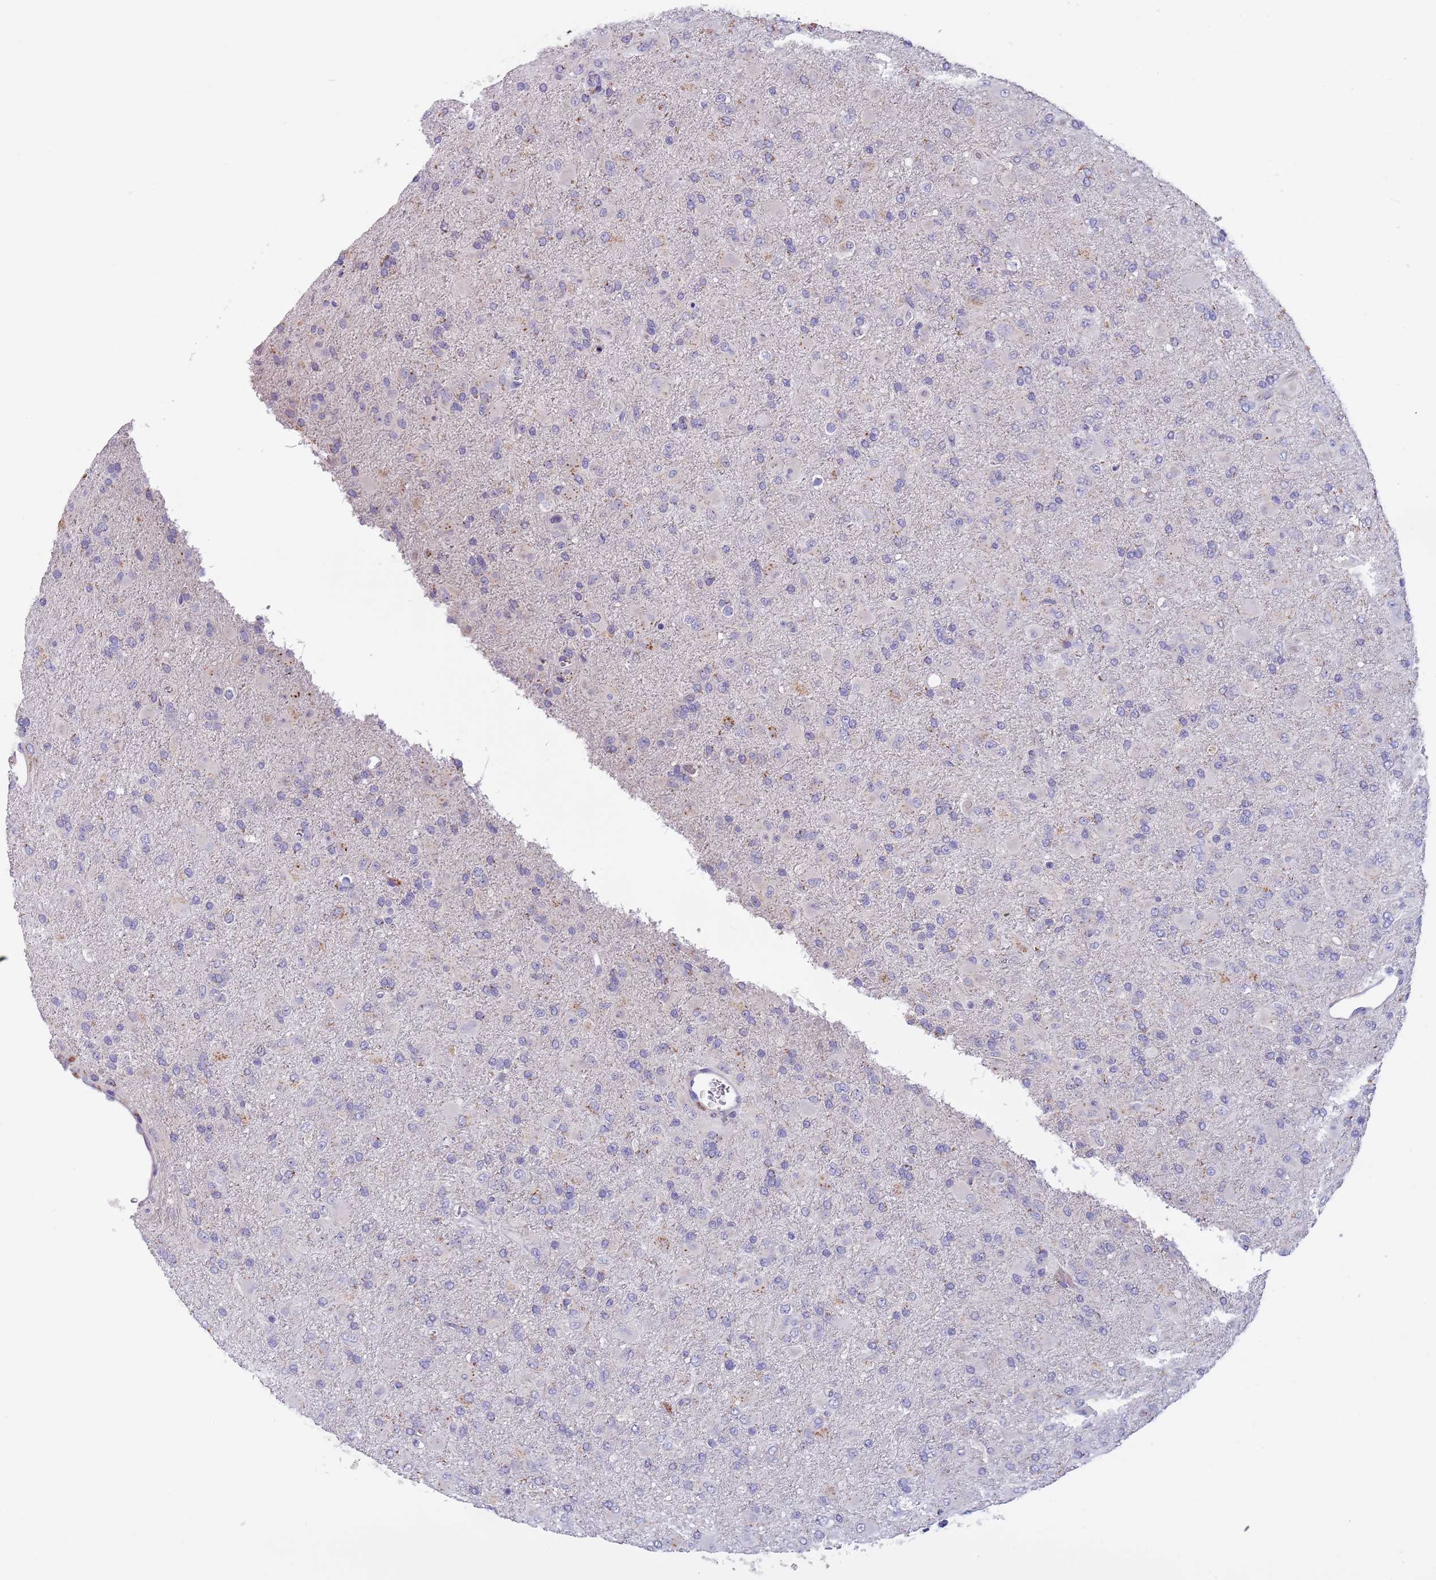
{"staining": {"intensity": "negative", "quantity": "none", "location": "none"}, "tissue": "glioma", "cell_type": "Tumor cells", "image_type": "cancer", "snomed": [{"axis": "morphology", "description": "Glioma, malignant, Low grade"}, {"axis": "topography", "description": "Brain"}], "caption": "Tumor cells are negative for brown protein staining in glioma. Nuclei are stained in blue.", "gene": "MAN1C1", "patient": {"sex": "male", "age": 65}}